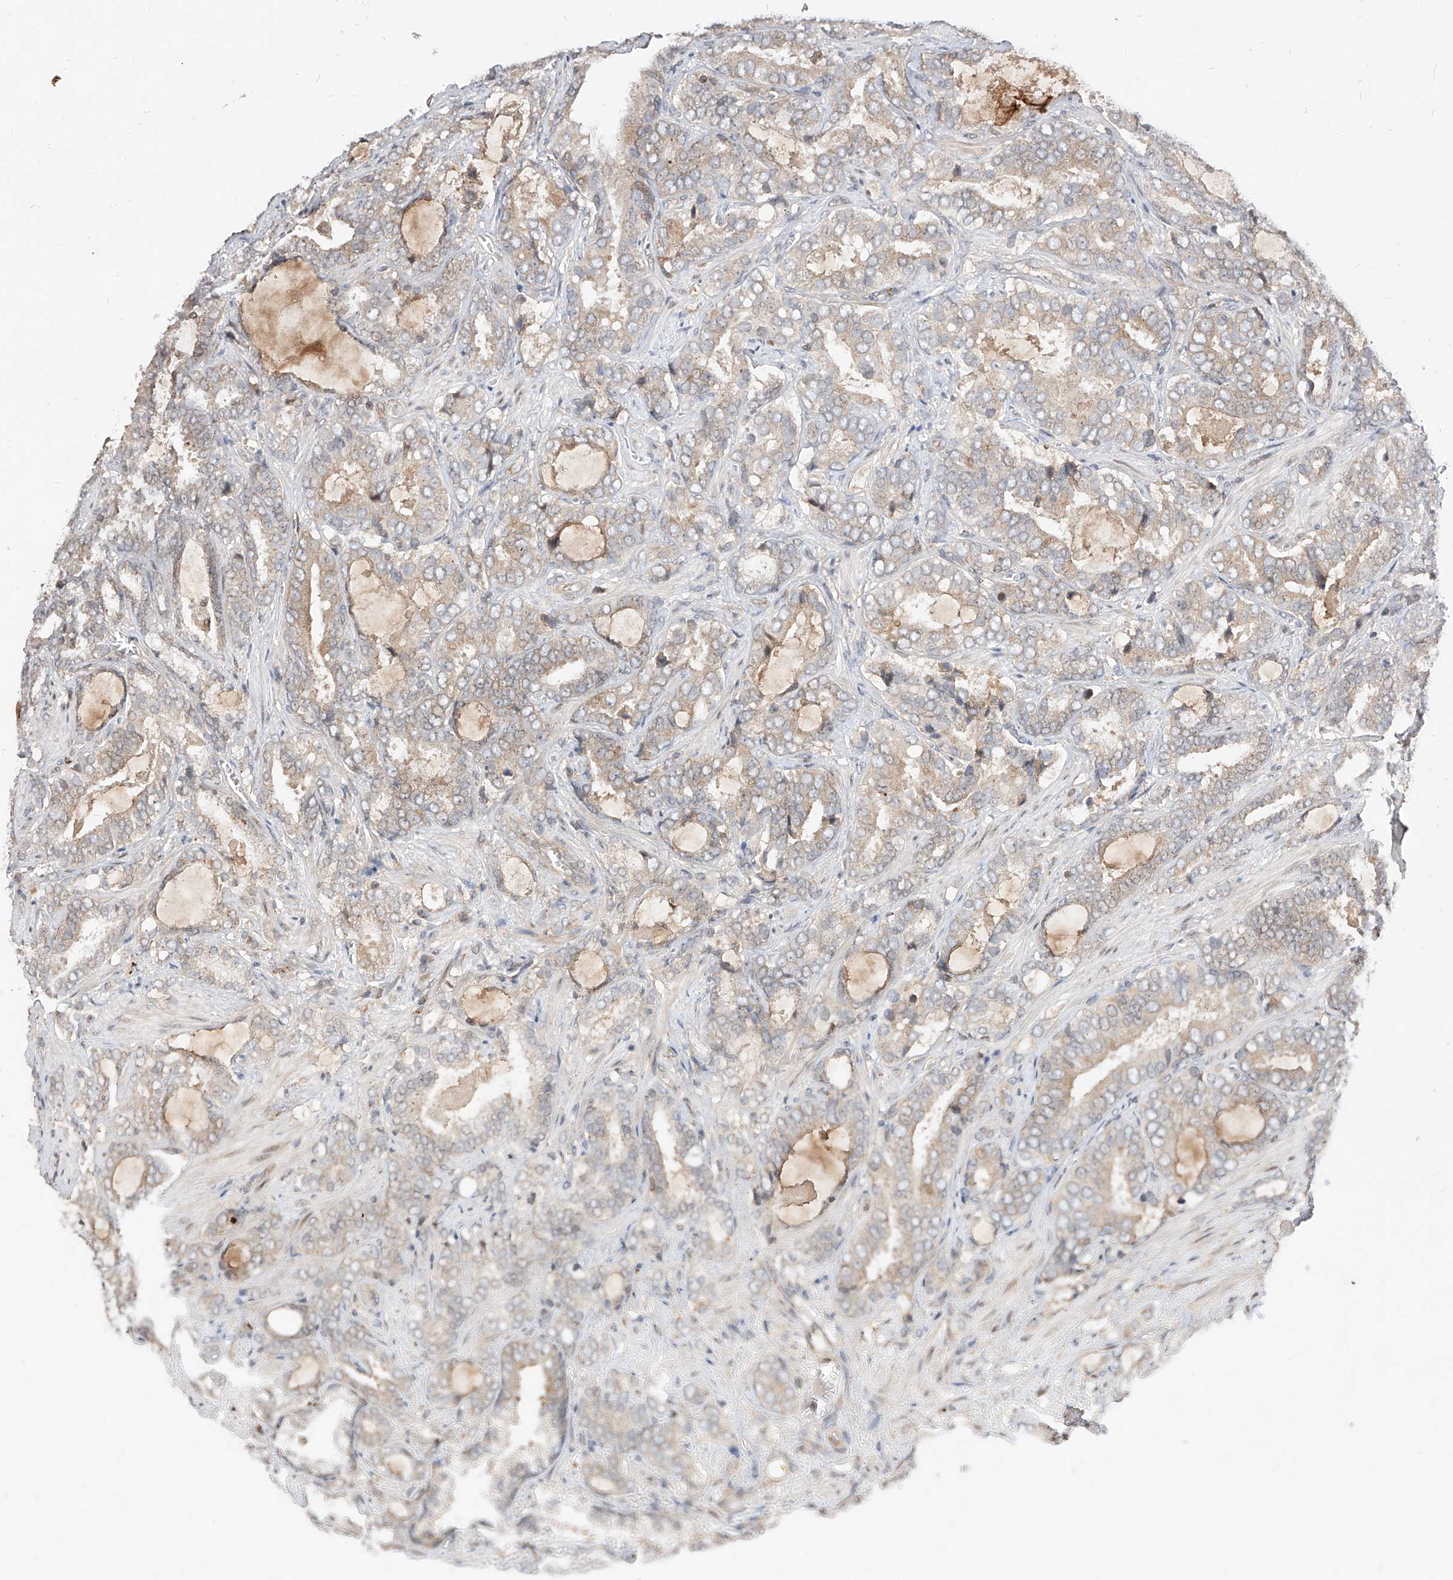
{"staining": {"intensity": "weak", "quantity": "25%-75%", "location": "cytoplasmic/membranous"}, "tissue": "prostate cancer", "cell_type": "Tumor cells", "image_type": "cancer", "snomed": [{"axis": "morphology", "description": "Adenocarcinoma, High grade"}, {"axis": "topography", "description": "Prostate and seminal vesicle, NOS"}], "caption": "A brown stain labels weak cytoplasmic/membranous staining of a protein in human high-grade adenocarcinoma (prostate) tumor cells.", "gene": "DIRAS3", "patient": {"sex": "male", "age": 67}}